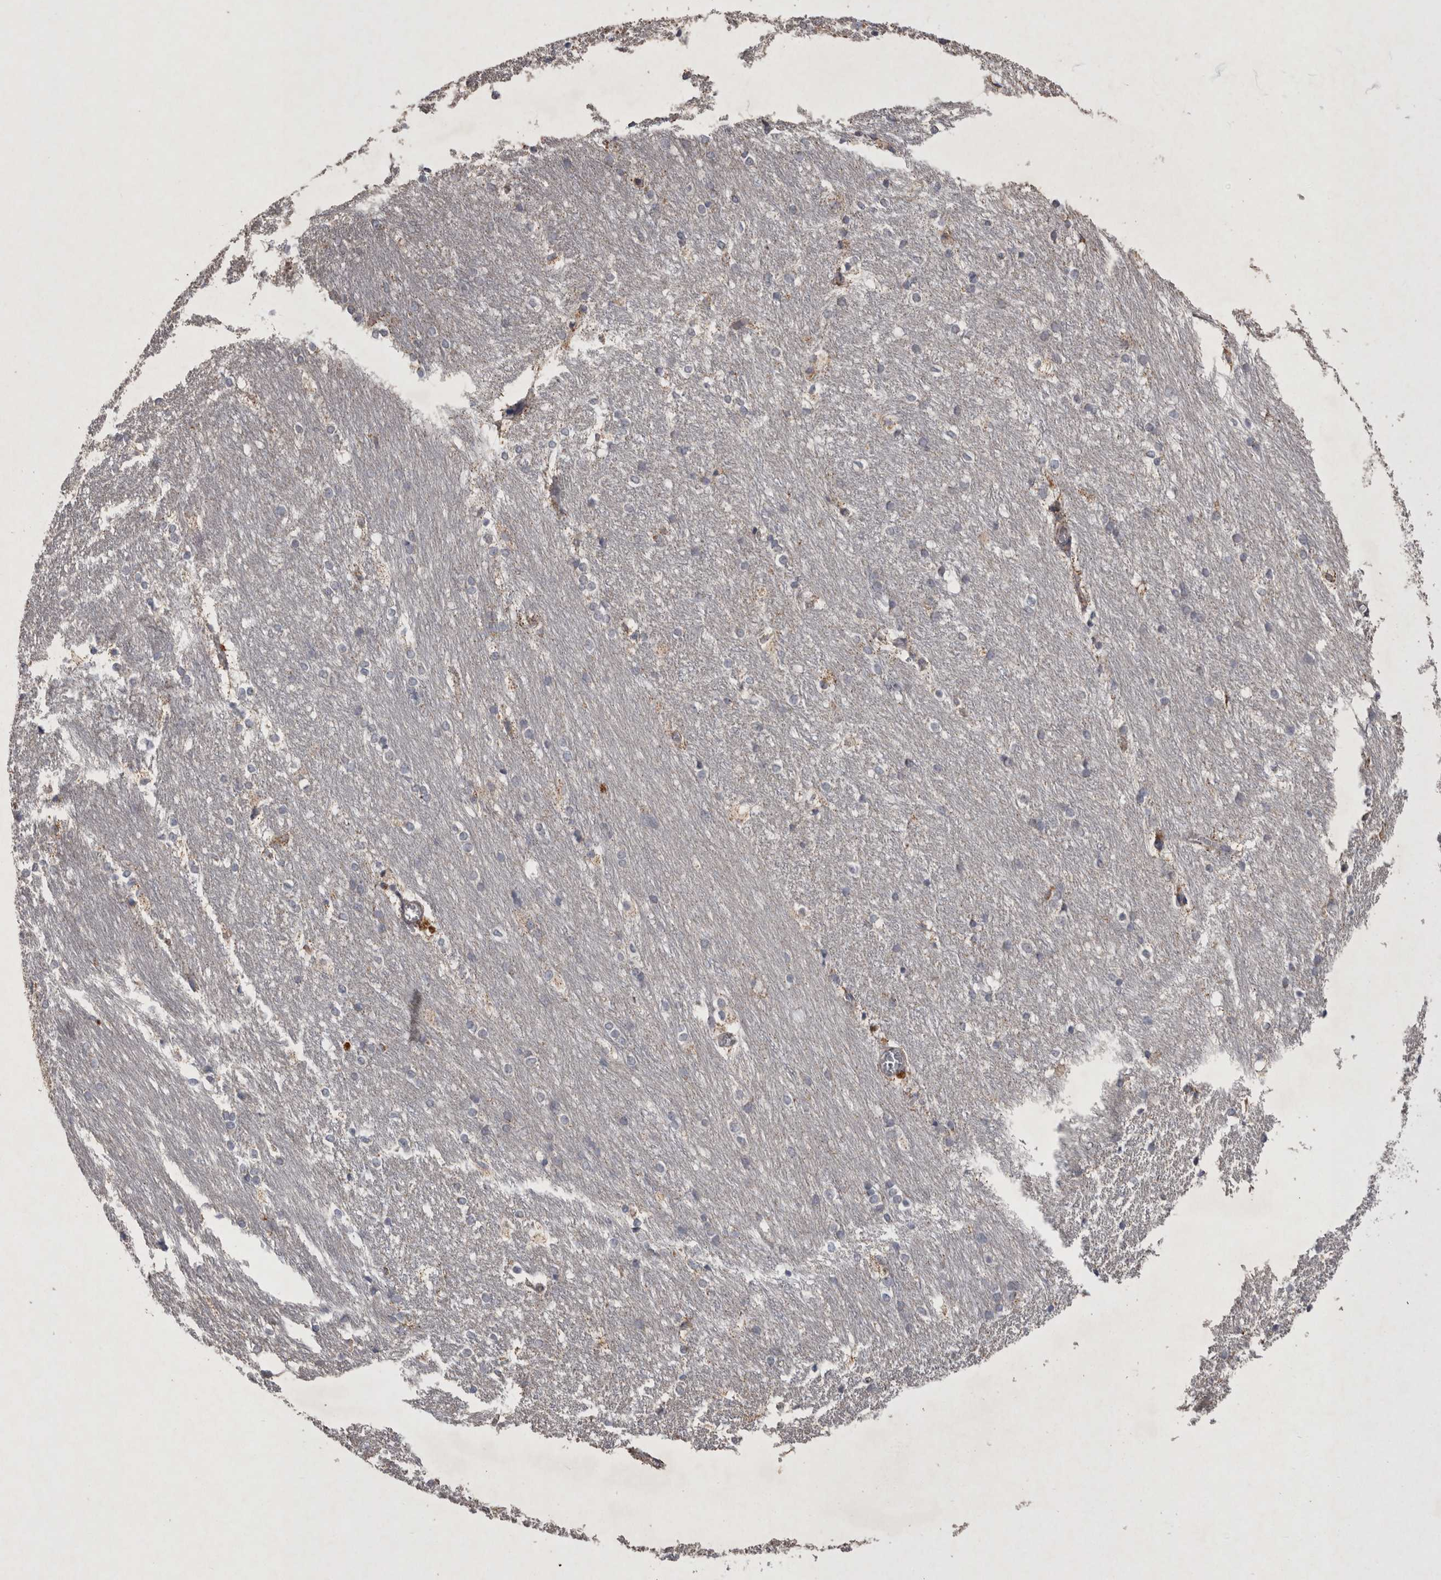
{"staining": {"intensity": "moderate", "quantity": "<25%", "location": "cytoplasmic/membranous"}, "tissue": "caudate", "cell_type": "Glial cells", "image_type": "normal", "snomed": [{"axis": "morphology", "description": "Normal tissue, NOS"}, {"axis": "topography", "description": "Lateral ventricle wall"}], "caption": "Protein expression analysis of unremarkable caudate reveals moderate cytoplasmic/membranous expression in approximately <25% of glial cells. (Stains: DAB (3,3'-diaminobenzidine) in brown, nuclei in blue, Microscopy: brightfield microscopy at high magnification).", "gene": "DKK3", "patient": {"sex": "female", "age": 19}}